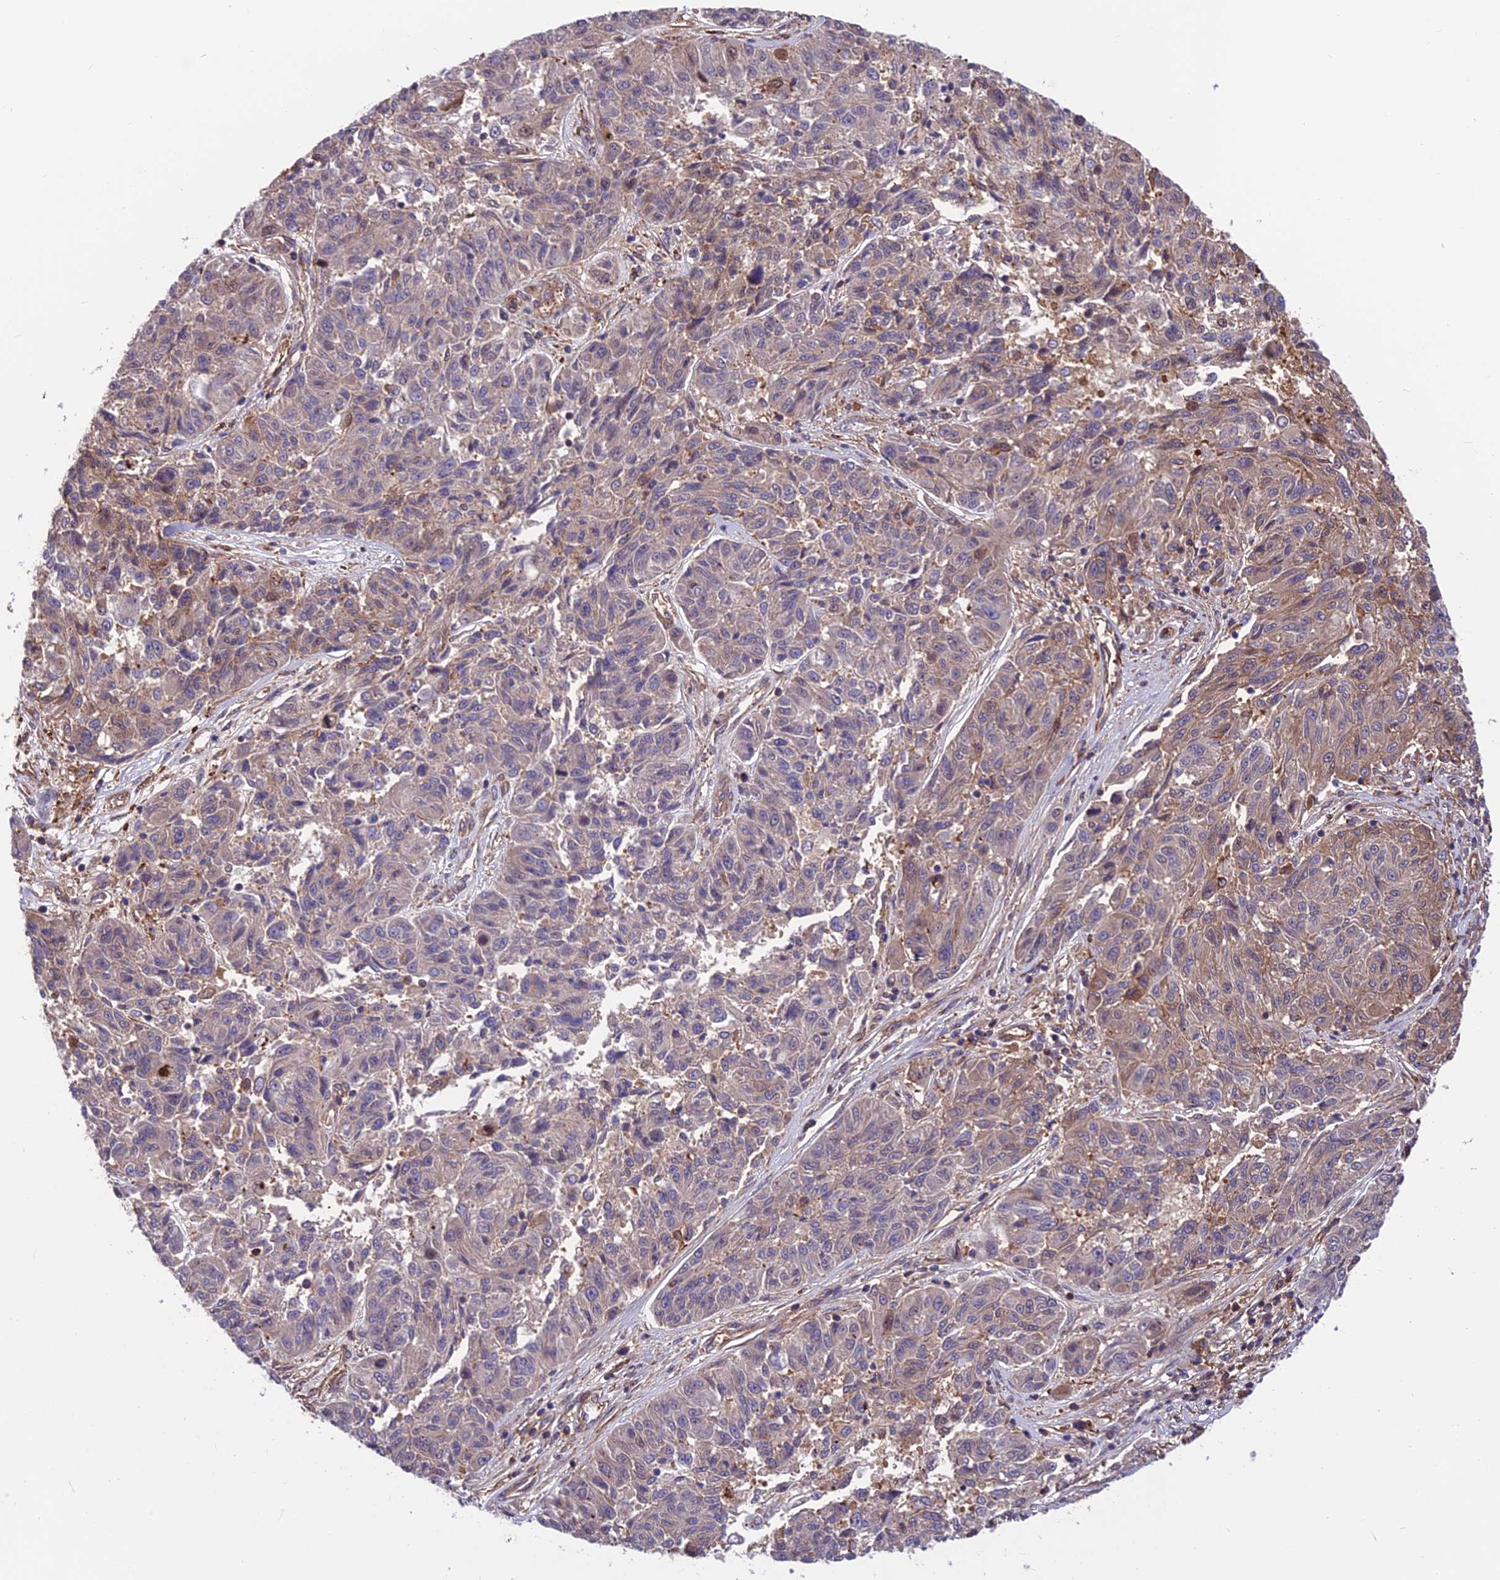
{"staining": {"intensity": "weak", "quantity": "25%-75%", "location": "cytoplasmic/membranous"}, "tissue": "melanoma", "cell_type": "Tumor cells", "image_type": "cancer", "snomed": [{"axis": "morphology", "description": "Malignant melanoma, NOS"}, {"axis": "topography", "description": "Skin"}], "caption": "DAB (3,3'-diaminobenzidine) immunohistochemical staining of malignant melanoma exhibits weak cytoplasmic/membranous protein positivity in approximately 25%-75% of tumor cells.", "gene": "RTN4RL1", "patient": {"sex": "male", "age": 53}}